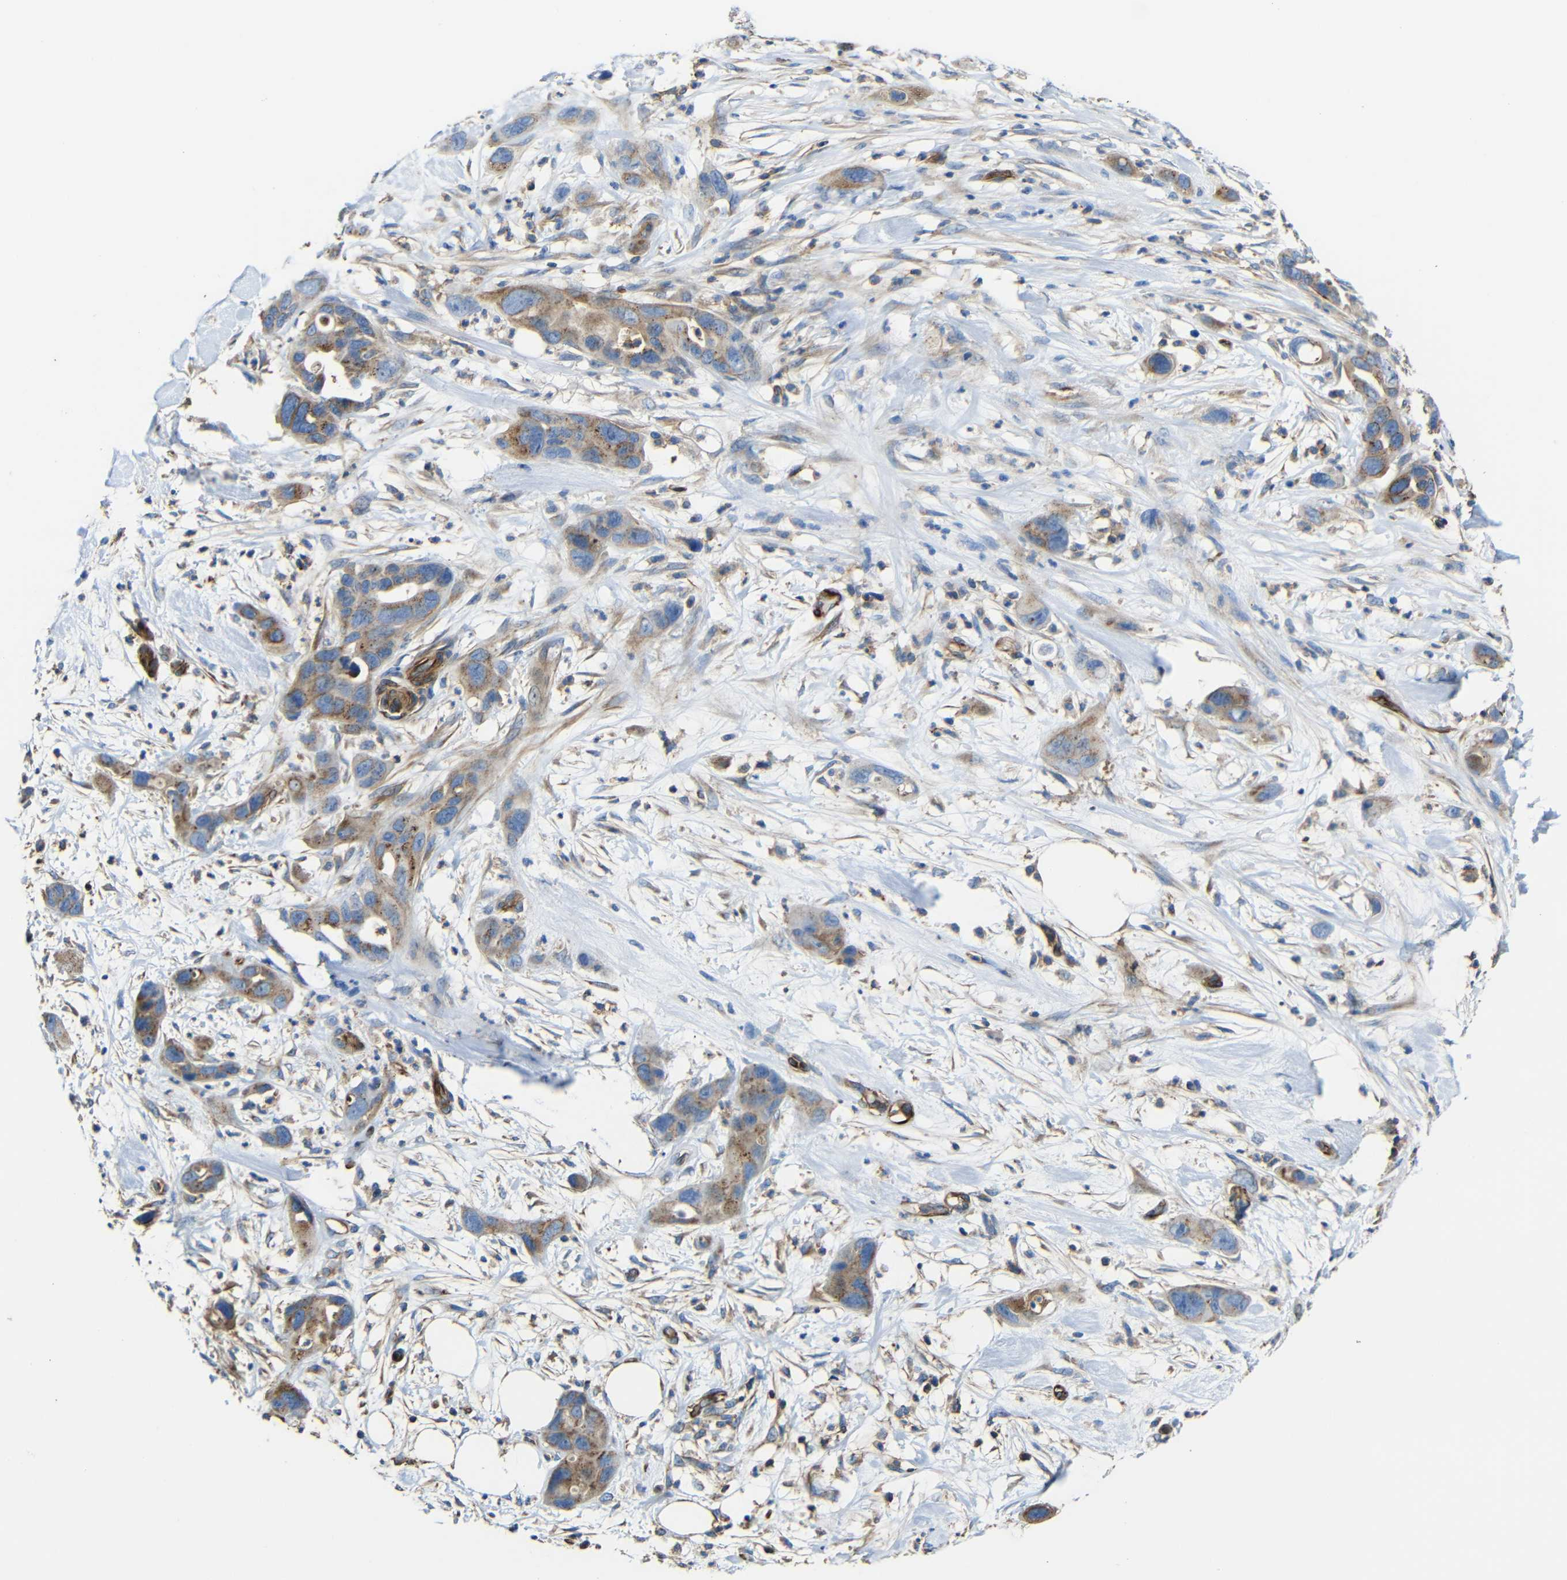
{"staining": {"intensity": "moderate", "quantity": ">75%", "location": "cytoplasmic/membranous"}, "tissue": "pancreatic cancer", "cell_type": "Tumor cells", "image_type": "cancer", "snomed": [{"axis": "morphology", "description": "Adenocarcinoma, NOS"}, {"axis": "topography", "description": "Pancreas"}], "caption": "Protein expression analysis of human pancreatic adenocarcinoma reveals moderate cytoplasmic/membranous expression in about >75% of tumor cells.", "gene": "IGSF10", "patient": {"sex": "female", "age": 71}}